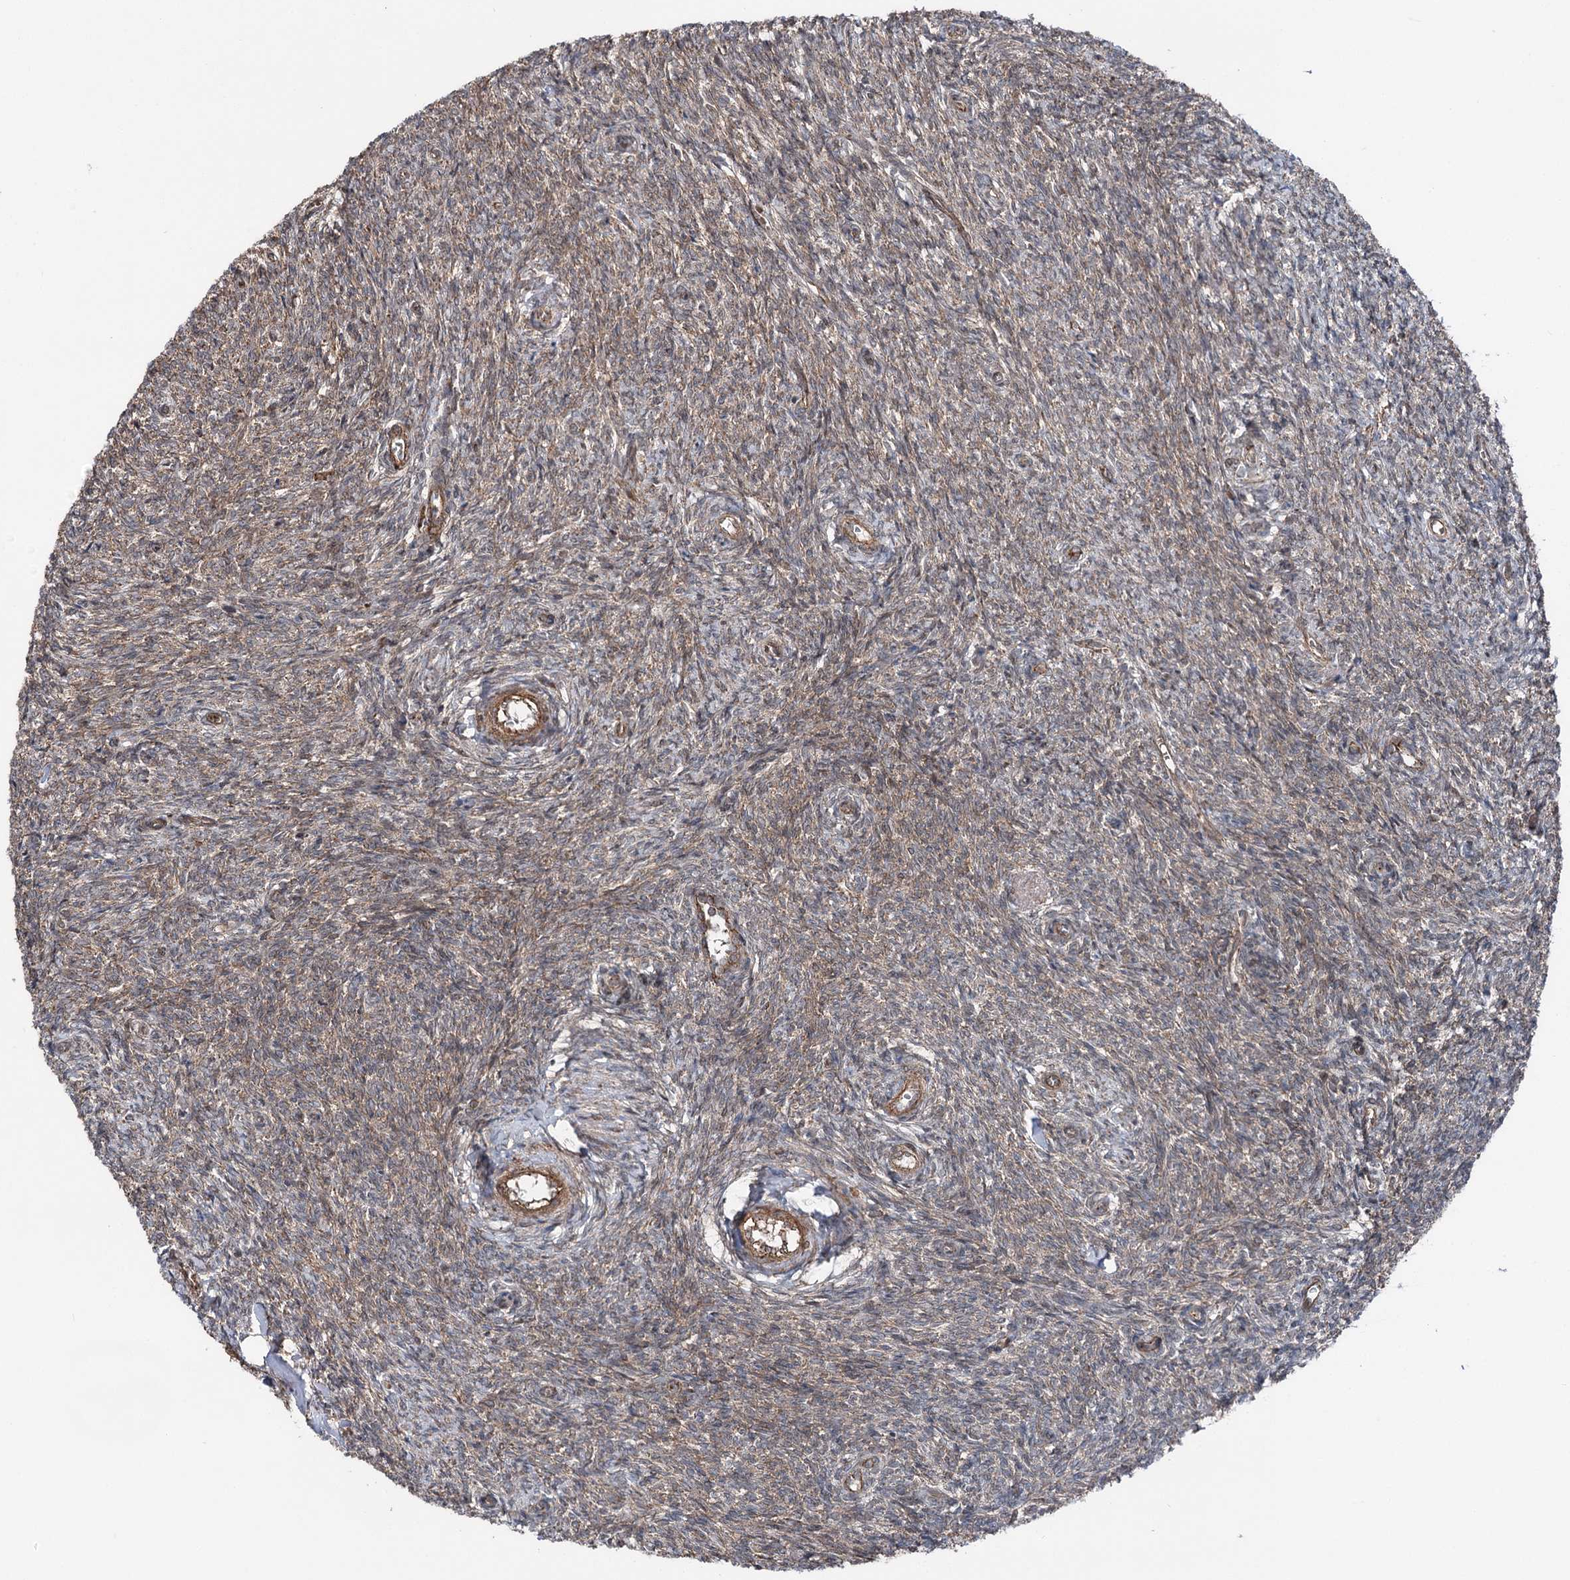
{"staining": {"intensity": "moderate", "quantity": "25%-75%", "location": "cytoplasmic/membranous"}, "tissue": "ovary", "cell_type": "Ovarian stroma cells", "image_type": "normal", "snomed": [{"axis": "morphology", "description": "Normal tissue, NOS"}, {"axis": "topography", "description": "Ovary"}], "caption": "Immunohistochemical staining of benign ovary reveals 25%-75% levels of moderate cytoplasmic/membranous protein positivity in about 25%-75% of ovarian stroma cells. (IHC, brightfield microscopy, high magnification).", "gene": "ITFG2", "patient": {"sex": "female", "age": 44}}